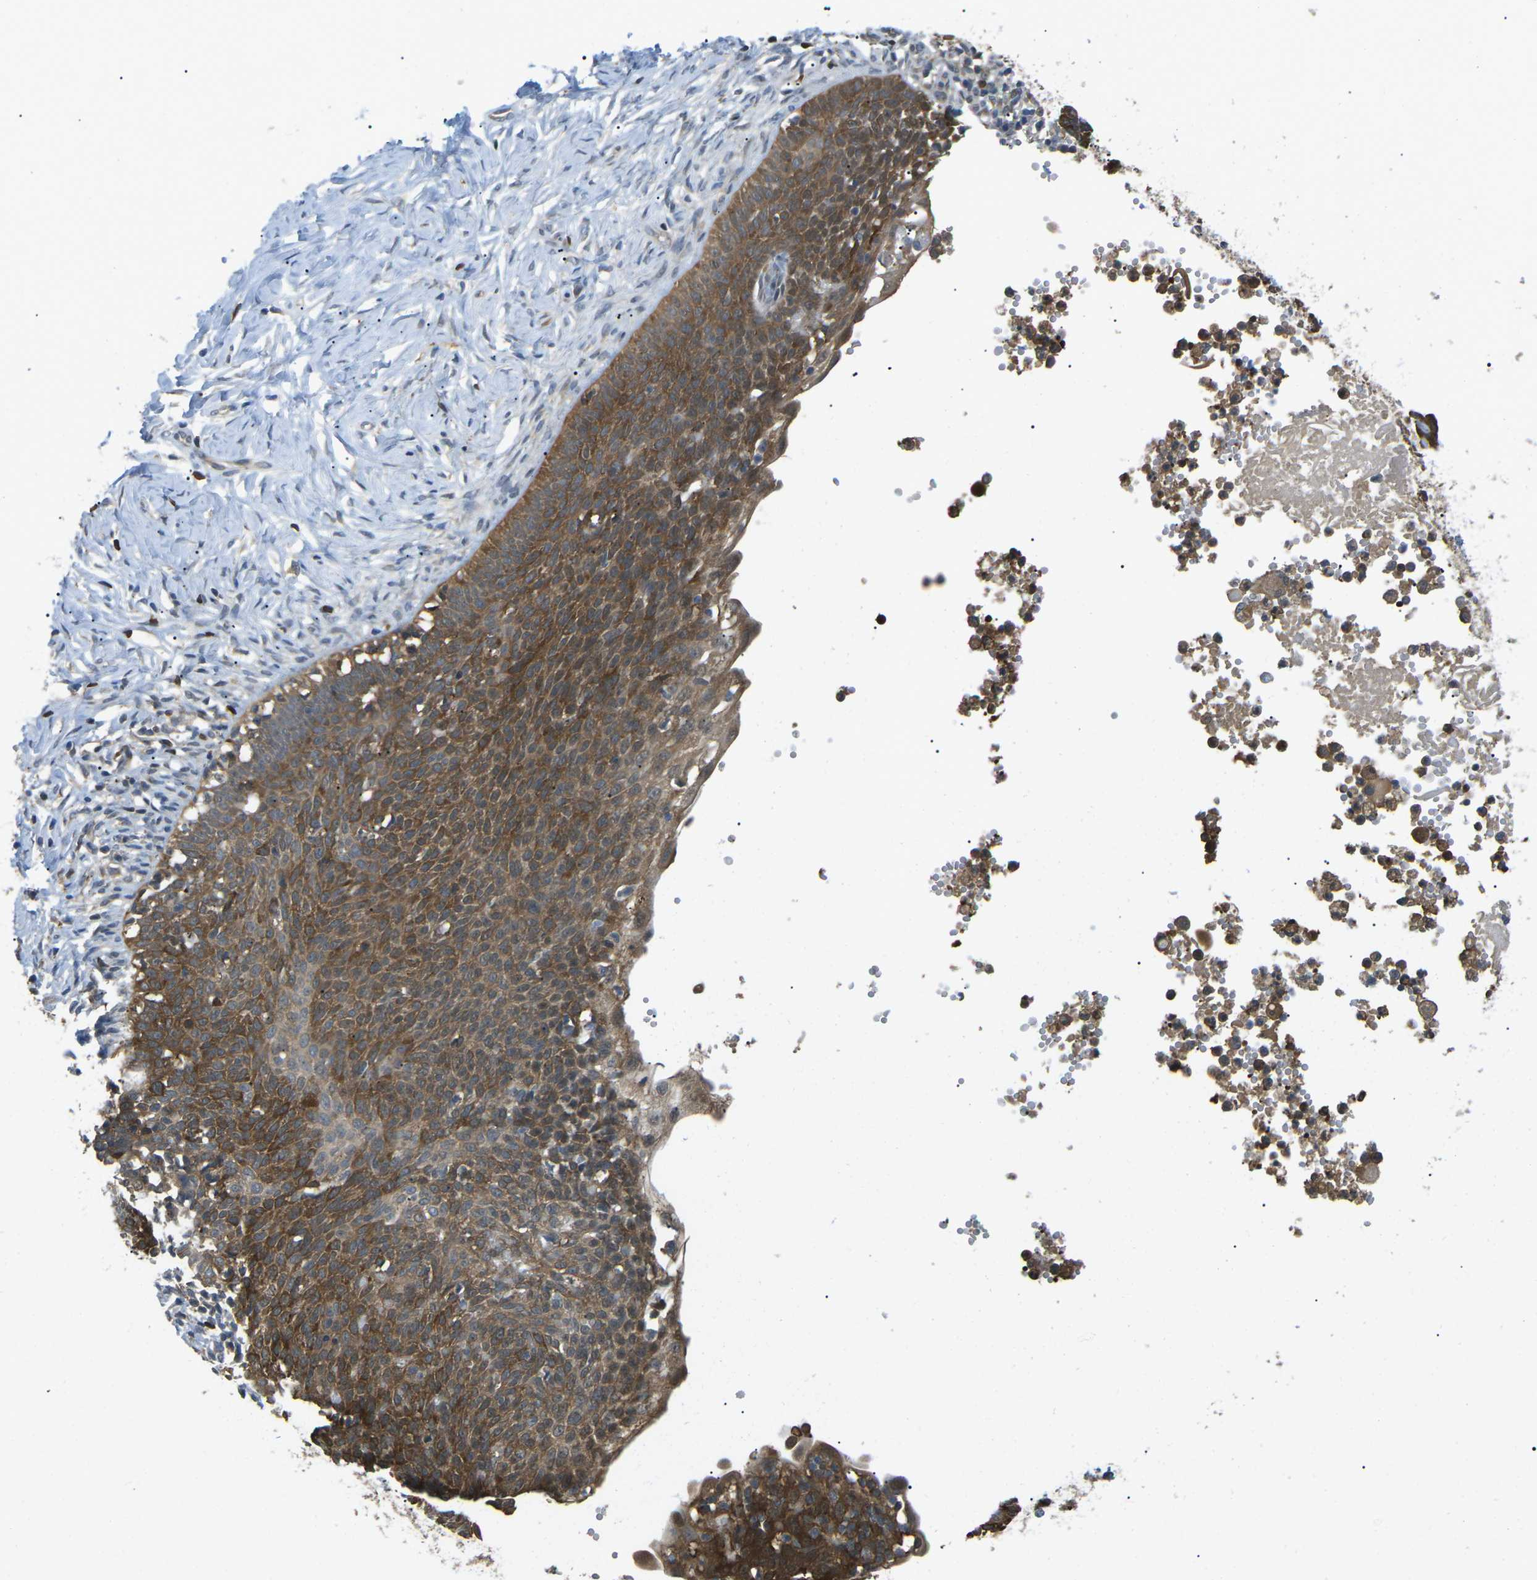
{"staining": {"intensity": "moderate", "quantity": ">75%", "location": "cytoplasmic/membranous"}, "tissue": "skin cancer", "cell_type": "Tumor cells", "image_type": "cancer", "snomed": [{"axis": "morphology", "description": "Normal tissue, NOS"}, {"axis": "morphology", "description": "Basal cell carcinoma"}, {"axis": "topography", "description": "Skin"}], "caption": "High-power microscopy captured an immunohistochemistry (IHC) micrograph of skin cancer, revealing moderate cytoplasmic/membranous expression in approximately >75% of tumor cells.", "gene": "PIEZO2", "patient": {"sex": "male", "age": 87}}